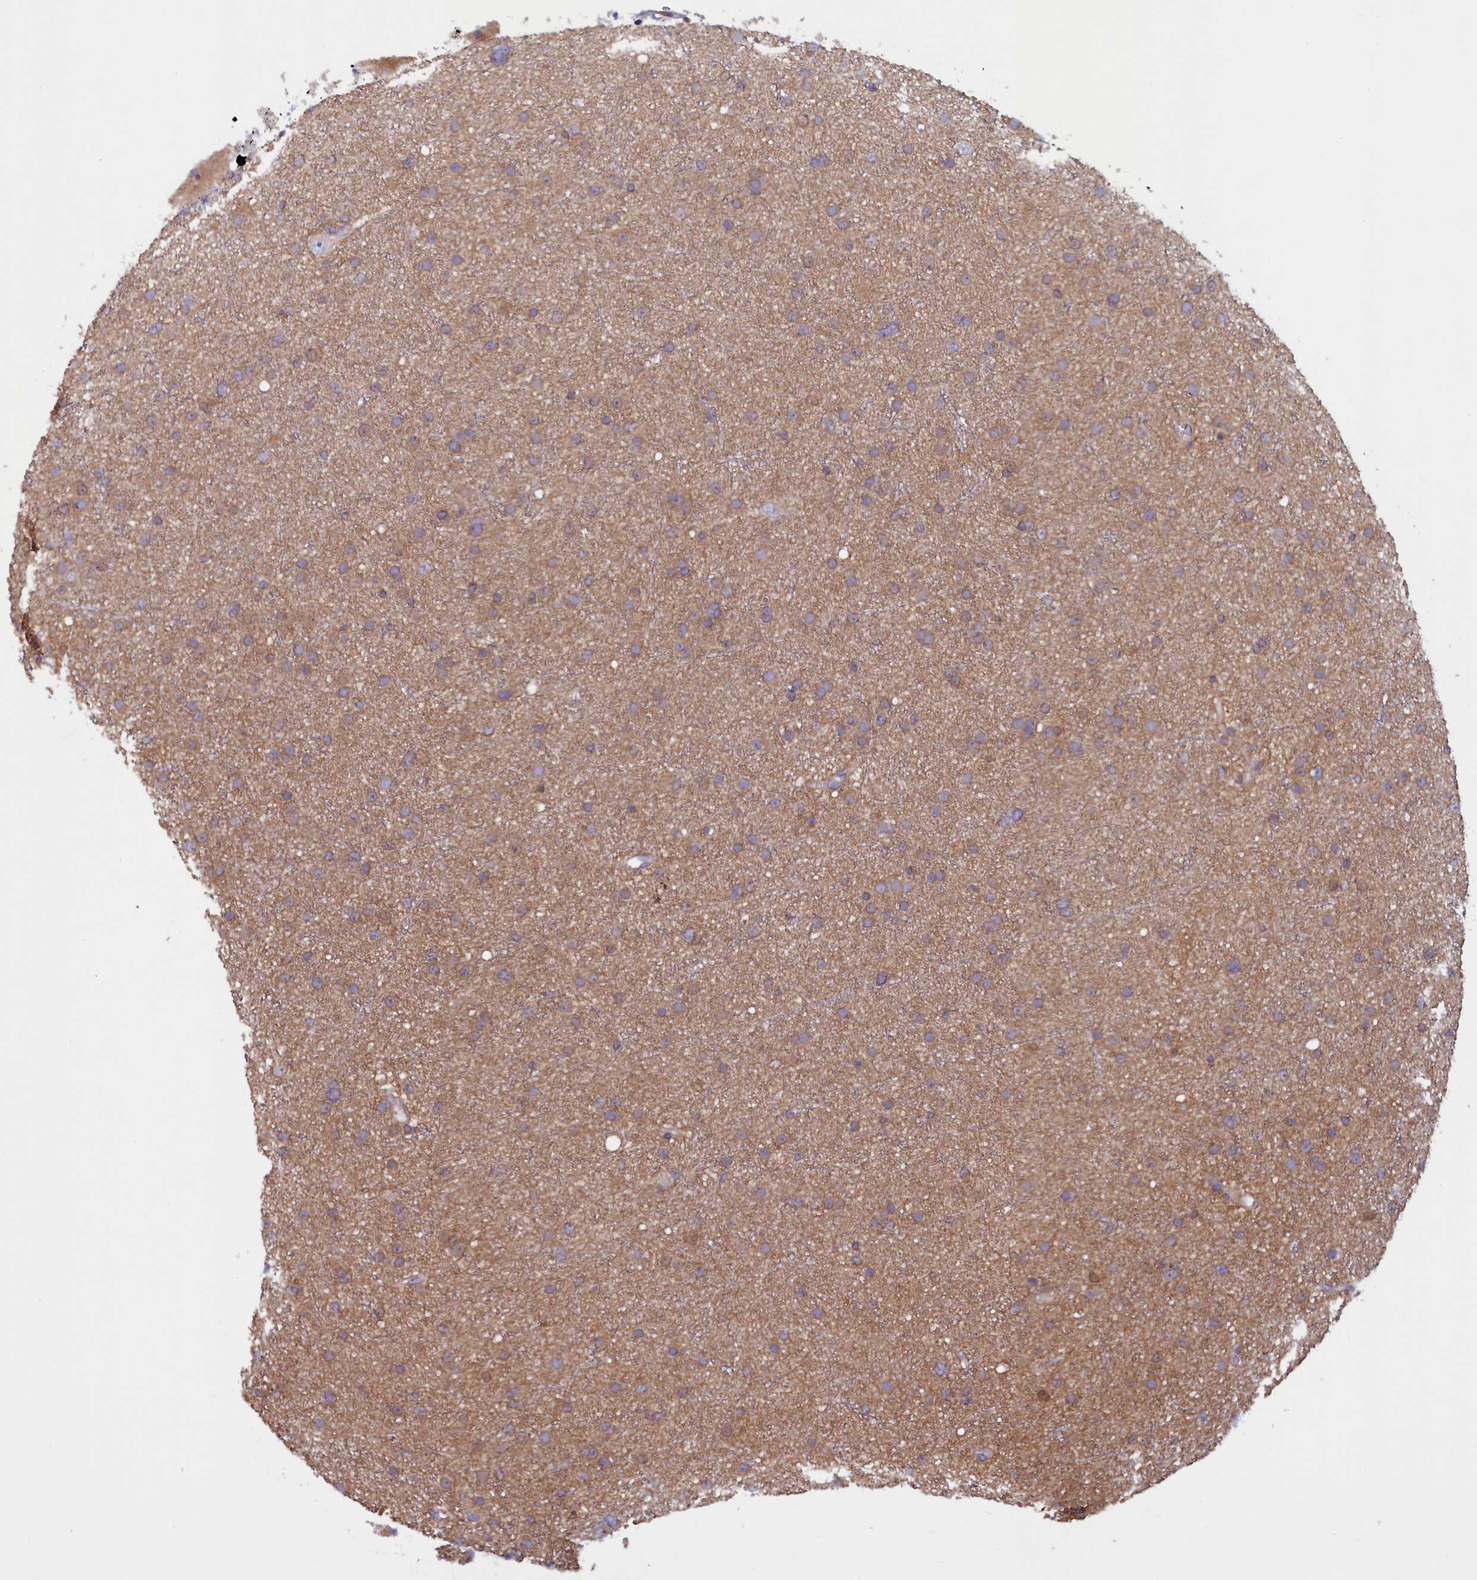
{"staining": {"intensity": "weak", "quantity": "25%-75%", "location": "cytoplasmic/membranous"}, "tissue": "glioma", "cell_type": "Tumor cells", "image_type": "cancer", "snomed": [{"axis": "morphology", "description": "Glioma, malignant, Low grade"}, {"axis": "topography", "description": "Cerebral cortex"}], "caption": "Immunohistochemical staining of human glioma displays low levels of weak cytoplasmic/membranous protein expression in about 25%-75% of tumor cells.", "gene": "NUBP1", "patient": {"sex": "female", "age": 39}}